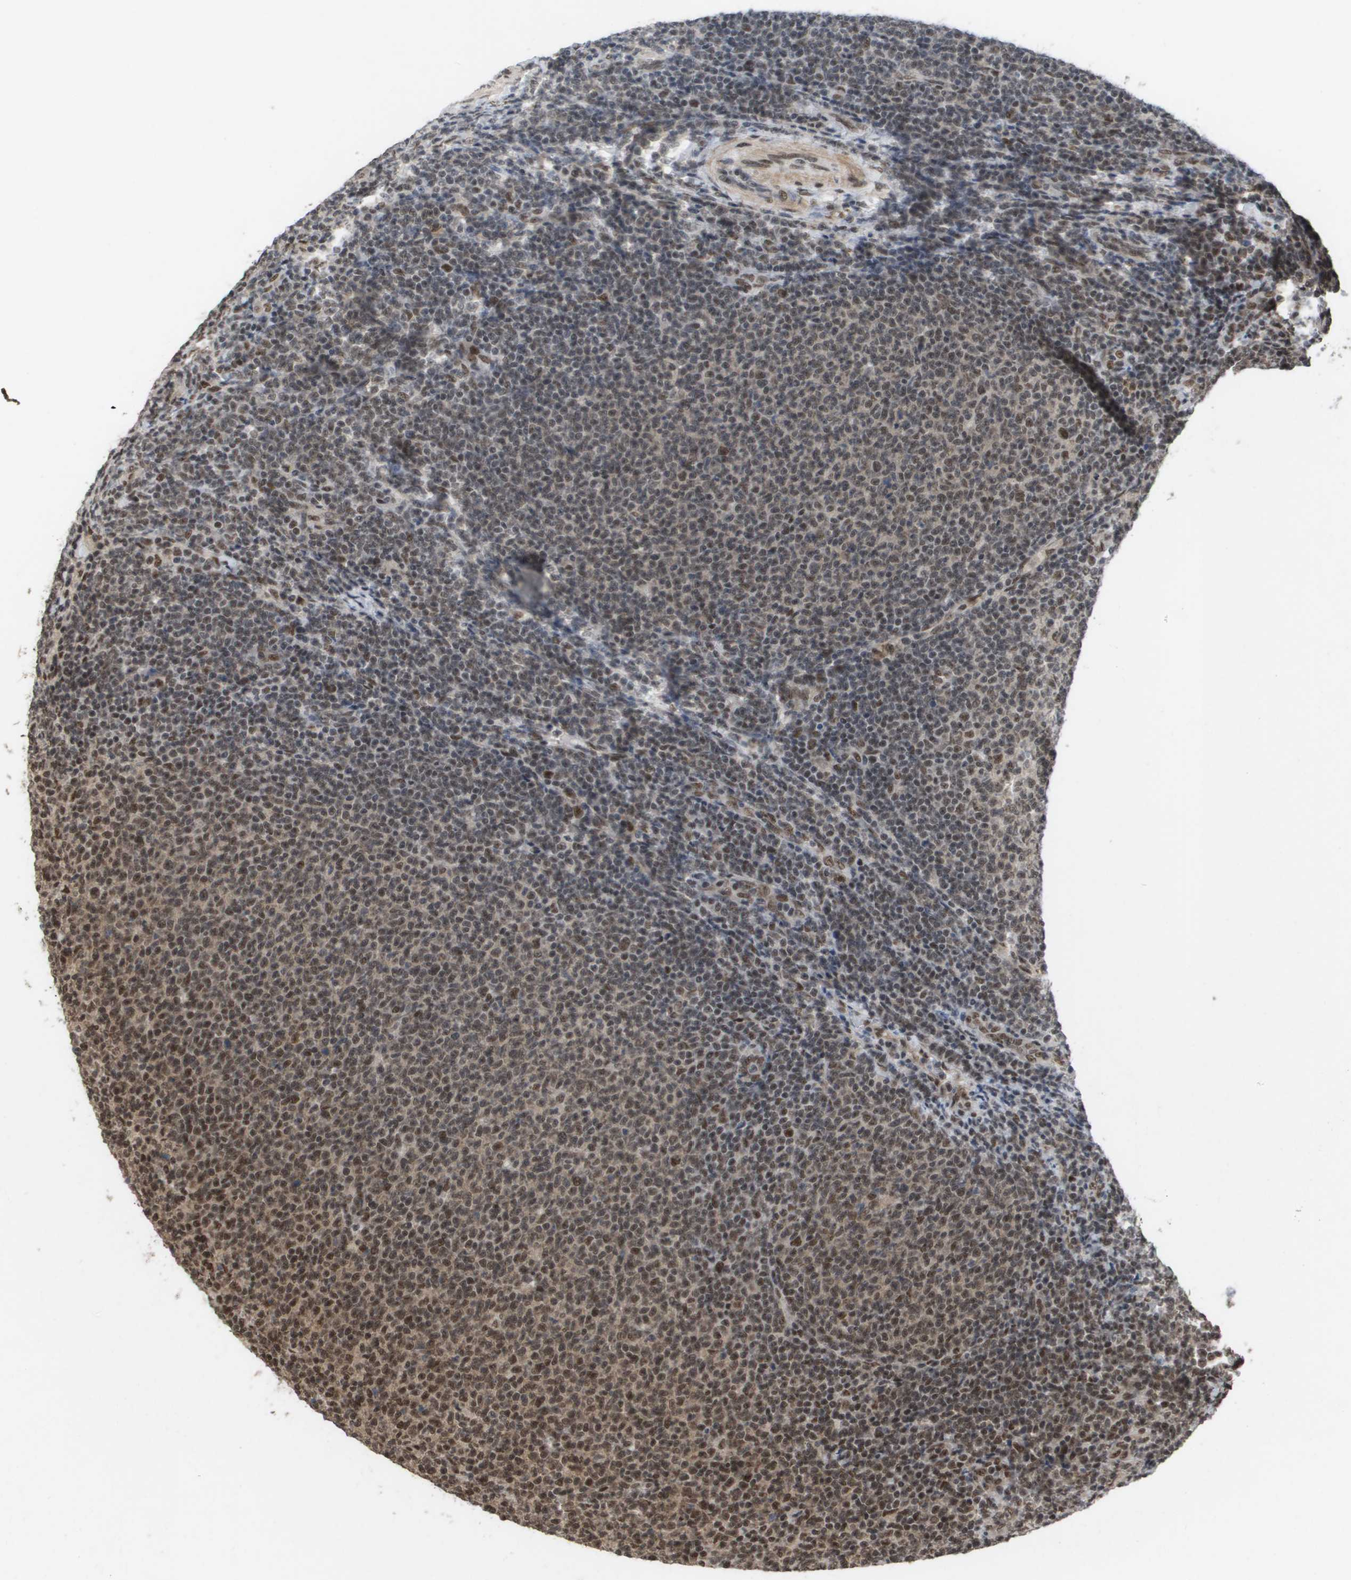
{"staining": {"intensity": "moderate", "quantity": ">75%", "location": "nuclear"}, "tissue": "lymphoma", "cell_type": "Tumor cells", "image_type": "cancer", "snomed": [{"axis": "morphology", "description": "Malignant lymphoma, non-Hodgkin's type, Low grade"}, {"axis": "topography", "description": "Lymph node"}], "caption": "Lymphoma stained with a protein marker exhibits moderate staining in tumor cells.", "gene": "CDT1", "patient": {"sex": "male", "age": 66}}